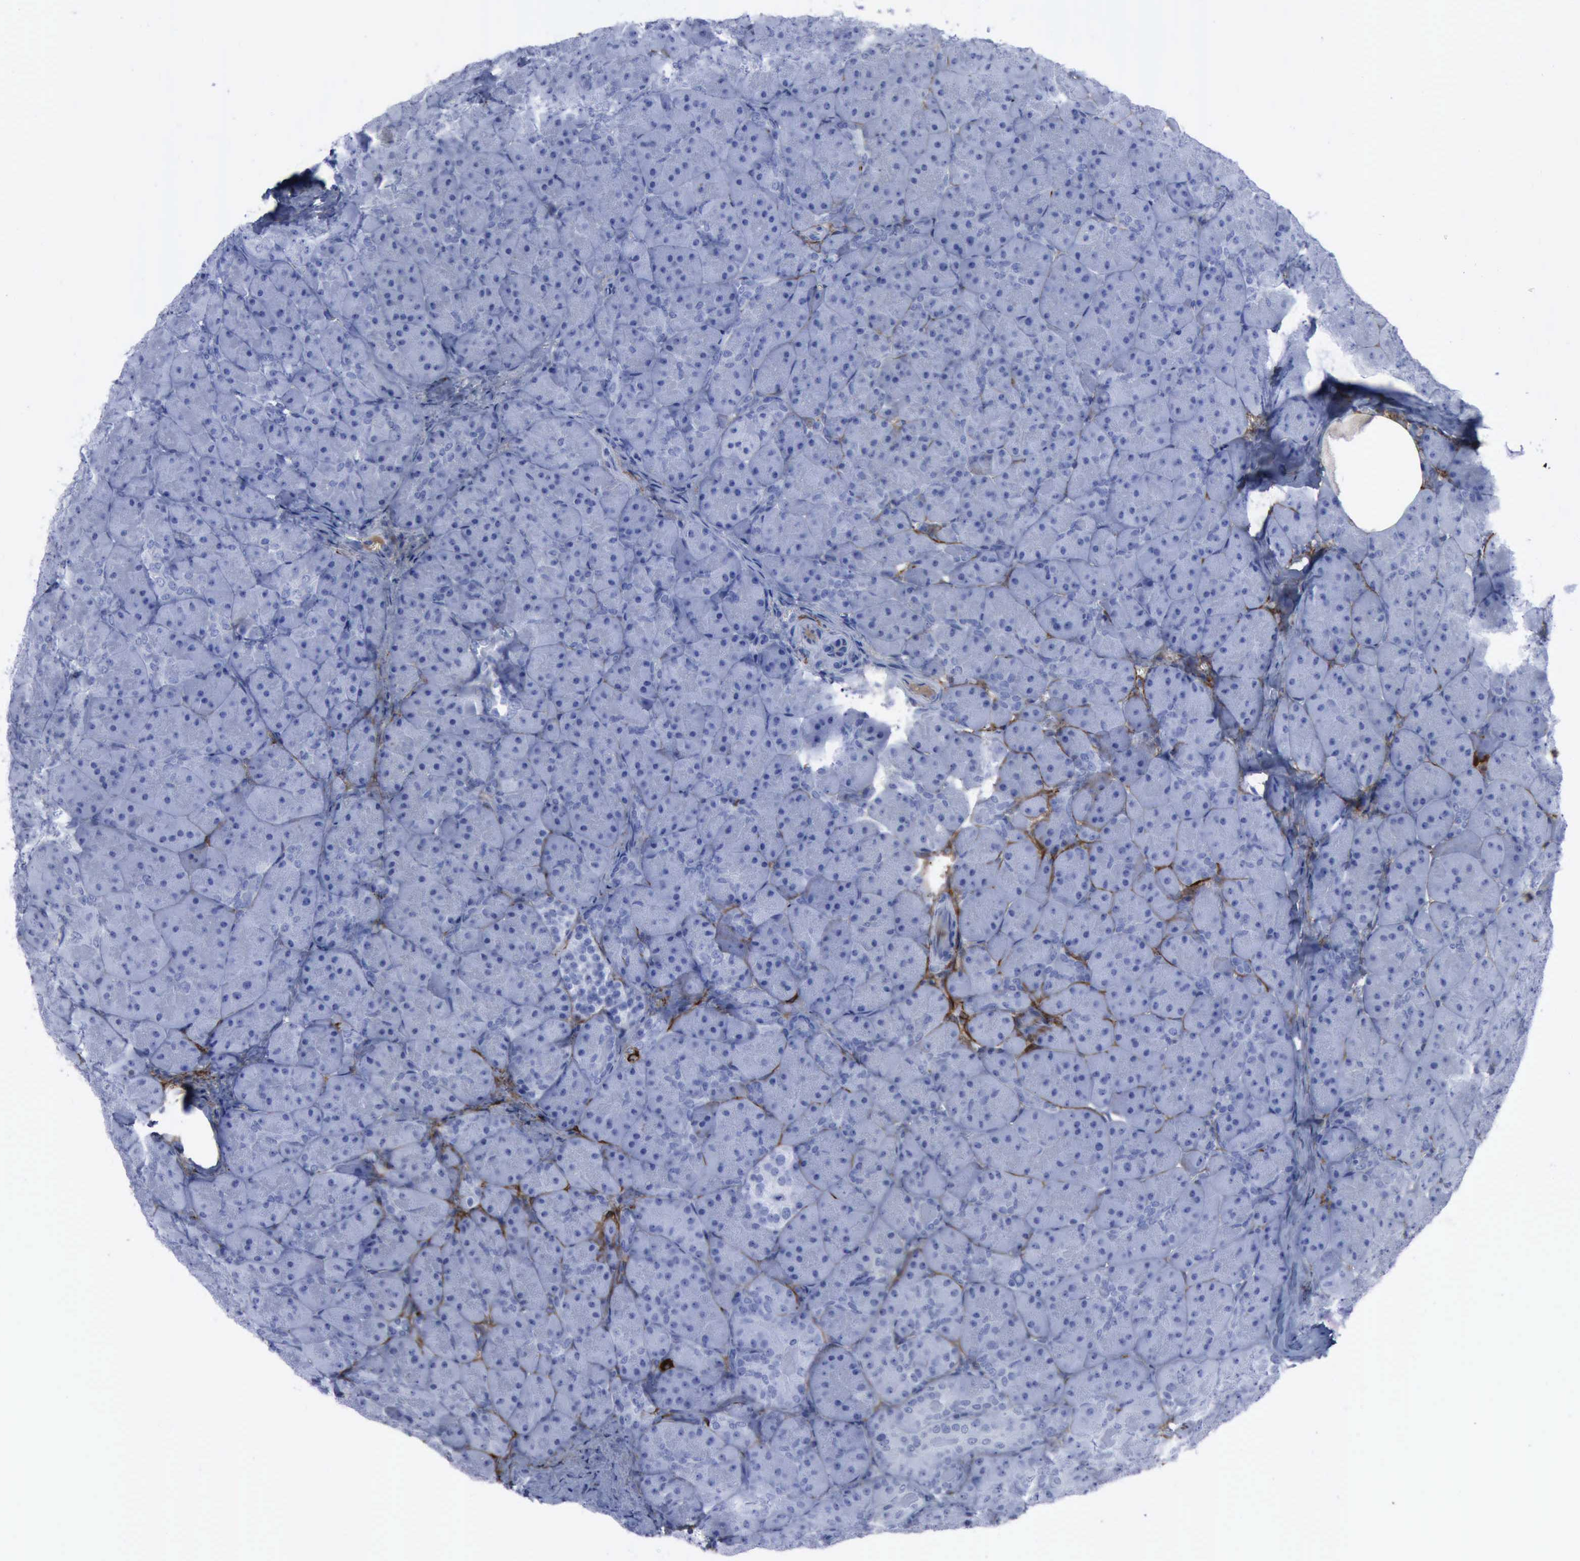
{"staining": {"intensity": "negative", "quantity": "none", "location": "none"}, "tissue": "pancreas", "cell_type": "Exocrine glandular cells", "image_type": "normal", "snomed": [{"axis": "morphology", "description": "Normal tissue, NOS"}, {"axis": "topography", "description": "Pancreas"}], "caption": "IHC histopathology image of unremarkable pancreas stained for a protein (brown), which shows no staining in exocrine glandular cells. Brightfield microscopy of immunohistochemistry stained with DAB (3,3'-diaminobenzidine) (brown) and hematoxylin (blue), captured at high magnification.", "gene": "NGFR", "patient": {"sex": "male", "age": 66}}